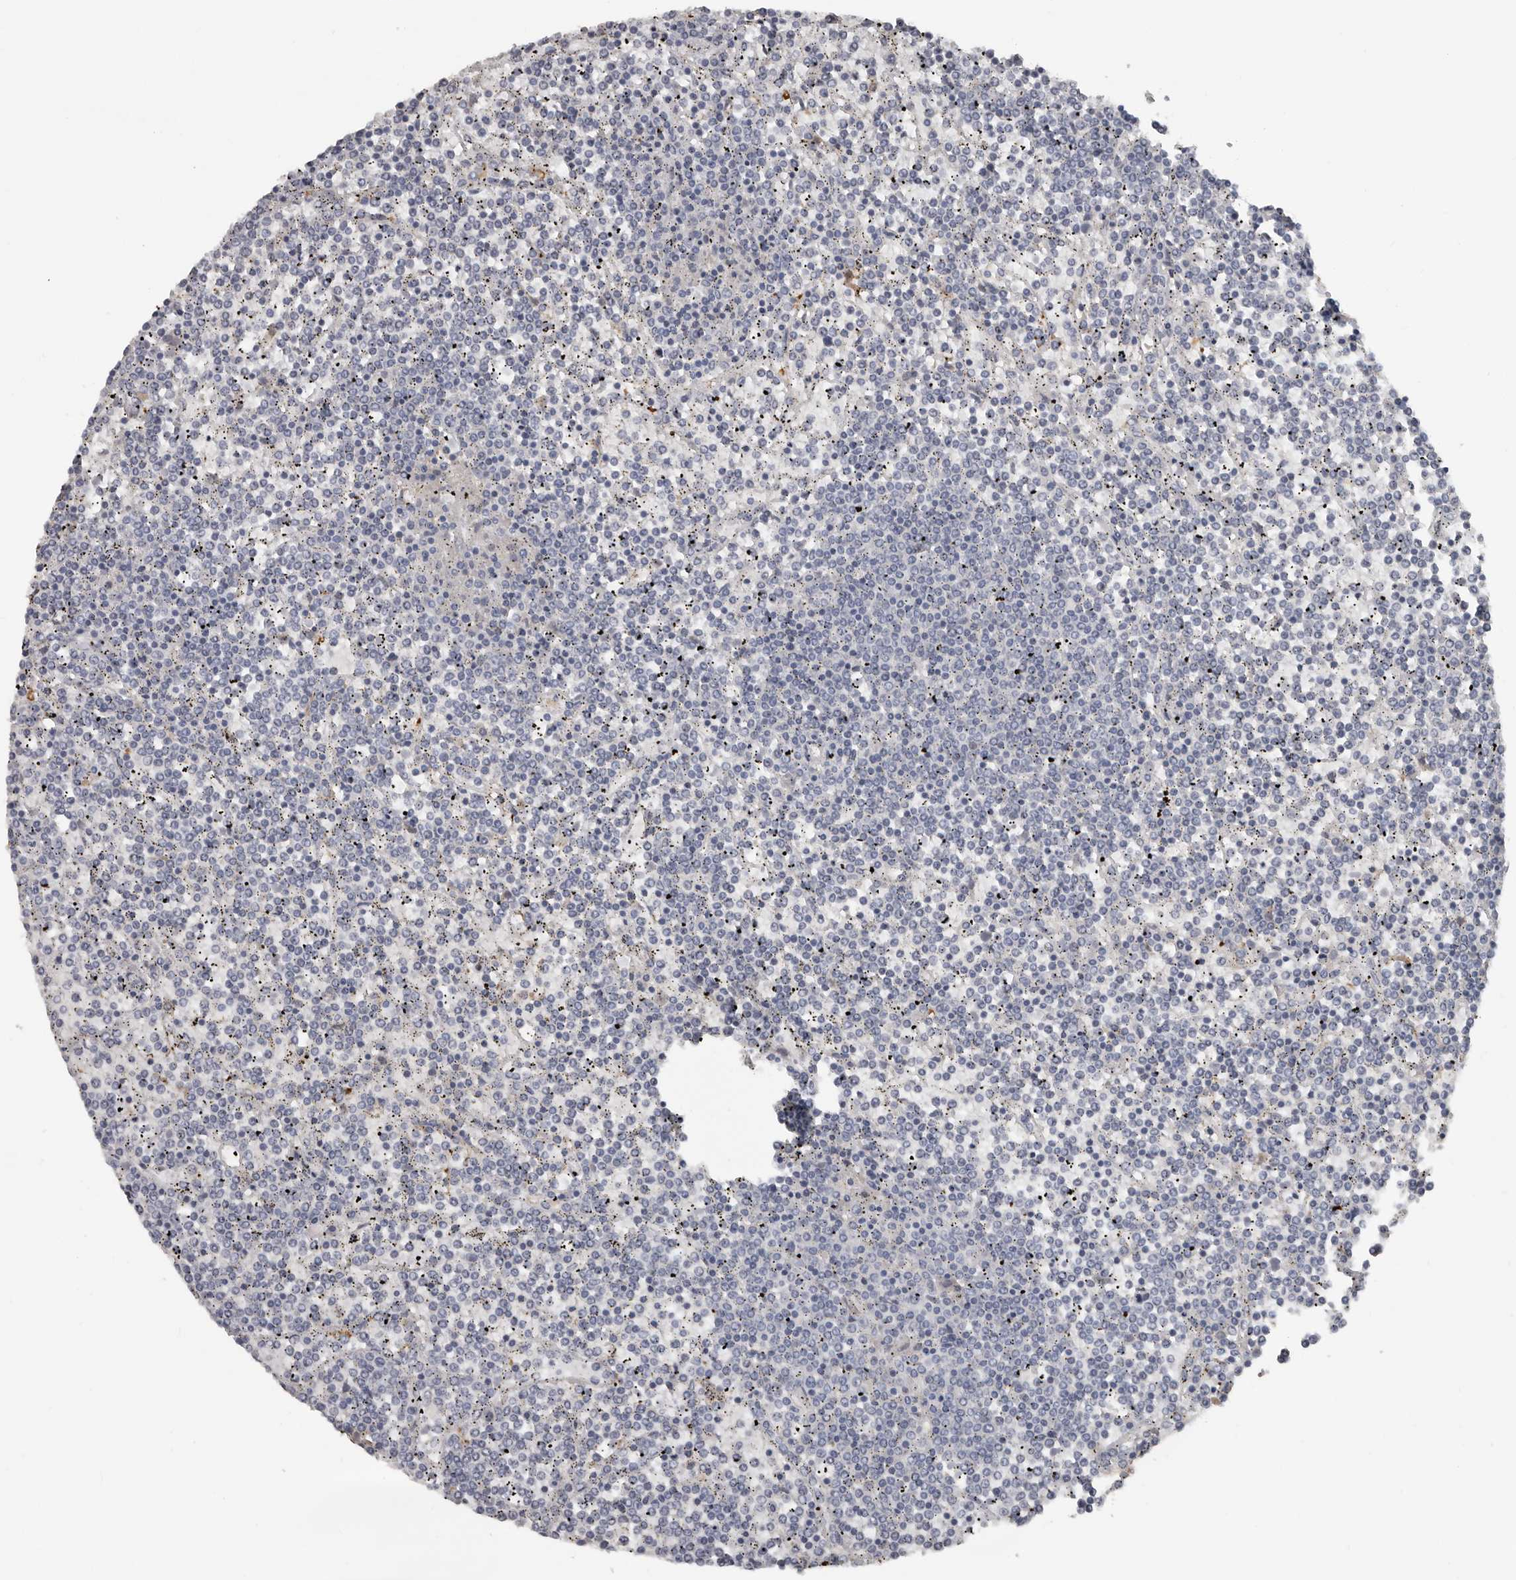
{"staining": {"intensity": "negative", "quantity": "none", "location": "none"}, "tissue": "lymphoma", "cell_type": "Tumor cells", "image_type": "cancer", "snomed": [{"axis": "morphology", "description": "Malignant lymphoma, non-Hodgkin's type, Low grade"}, {"axis": "topography", "description": "Spleen"}], "caption": "Immunohistochemical staining of malignant lymphoma, non-Hodgkin's type (low-grade) shows no significant expression in tumor cells.", "gene": "FABP7", "patient": {"sex": "female", "age": 19}}